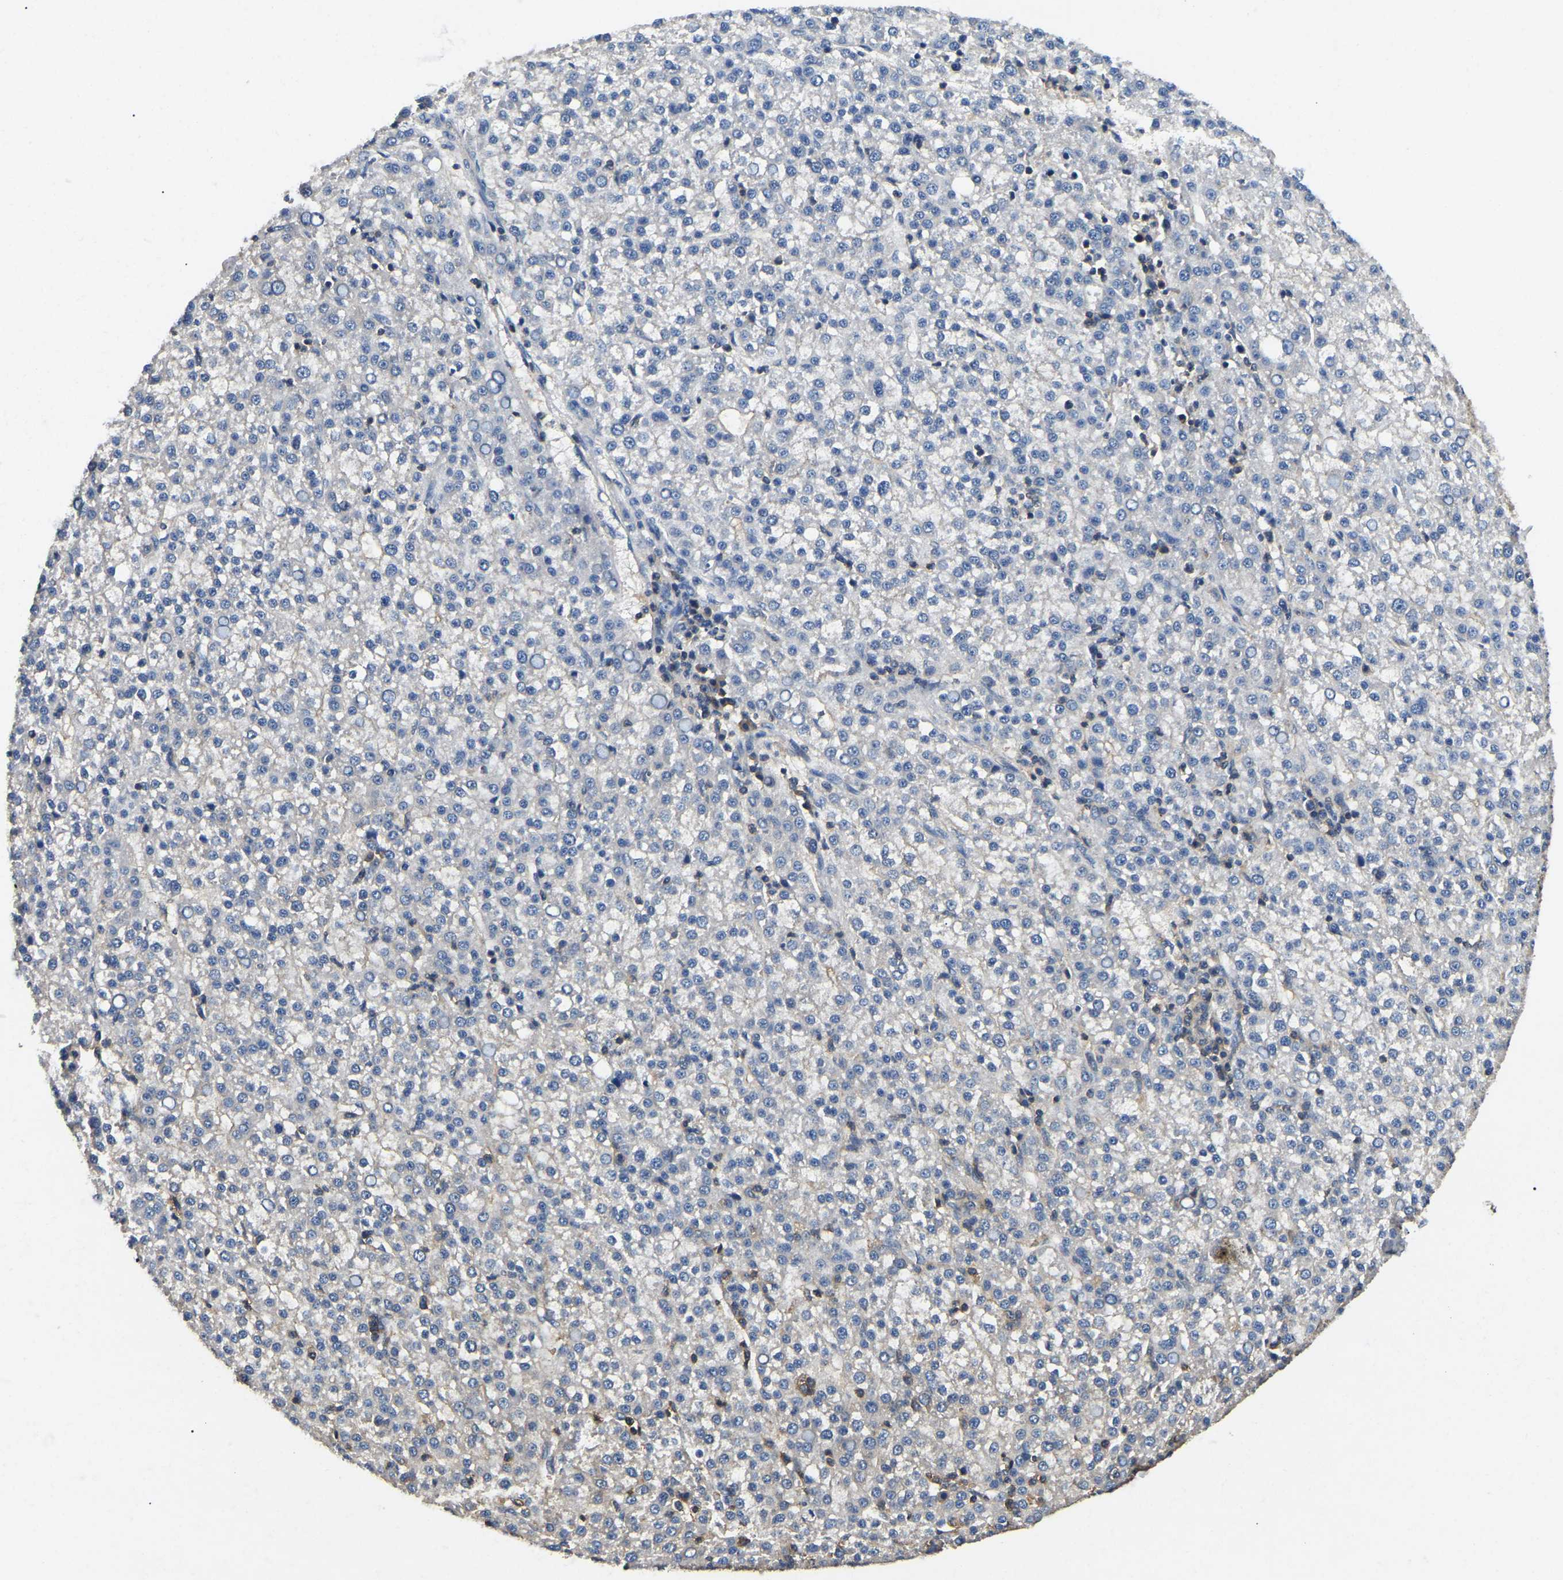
{"staining": {"intensity": "negative", "quantity": "none", "location": "none"}, "tissue": "liver cancer", "cell_type": "Tumor cells", "image_type": "cancer", "snomed": [{"axis": "morphology", "description": "Carcinoma, Hepatocellular, NOS"}, {"axis": "topography", "description": "Liver"}], "caption": "A histopathology image of human liver cancer (hepatocellular carcinoma) is negative for staining in tumor cells.", "gene": "SMPD2", "patient": {"sex": "female", "age": 58}}